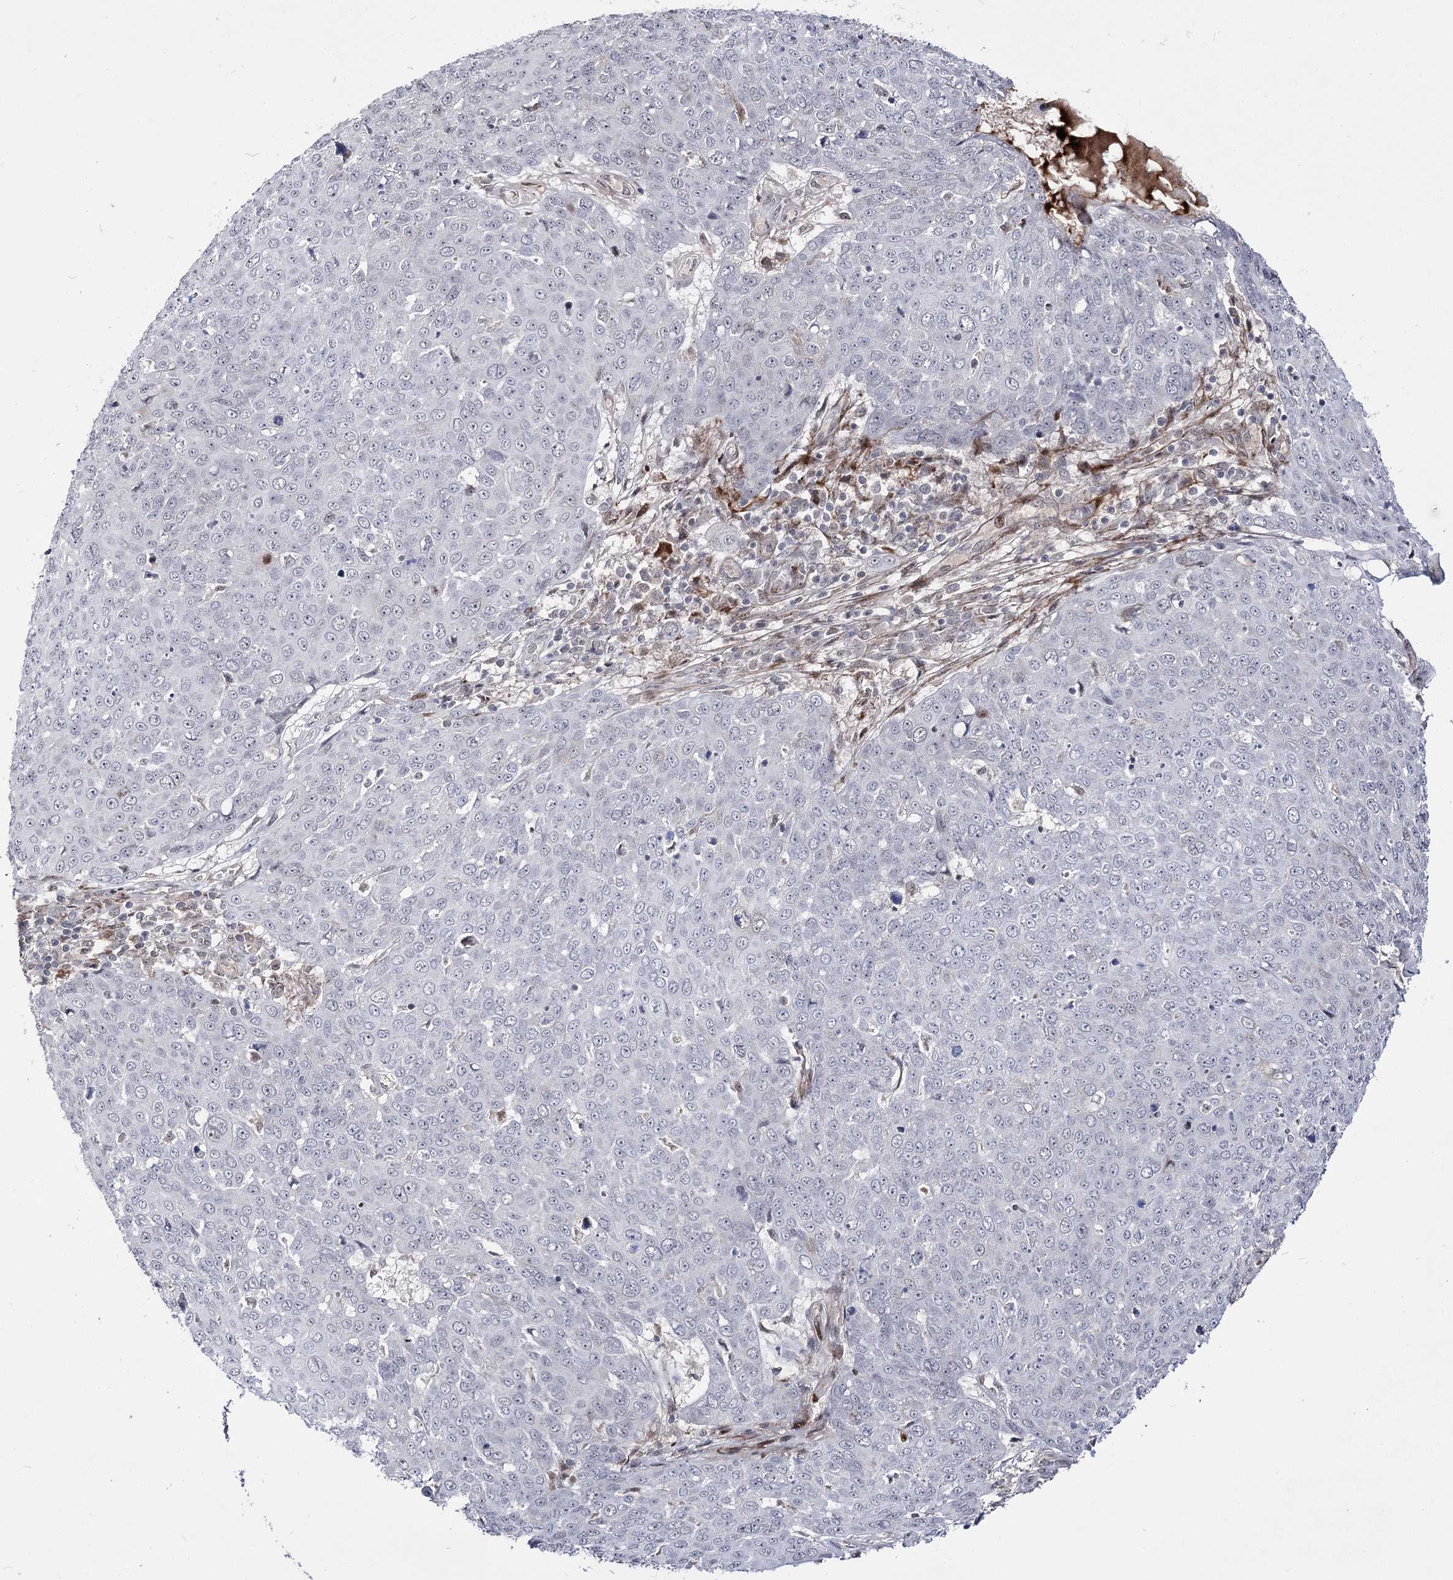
{"staining": {"intensity": "negative", "quantity": "none", "location": "none"}, "tissue": "skin cancer", "cell_type": "Tumor cells", "image_type": "cancer", "snomed": [{"axis": "morphology", "description": "Squamous cell carcinoma, NOS"}, {"axis": "topography", "description": "Skin"}], "caption": "An immunohistochemistry histopathology image of squamous cell carcinoma (skin) is shown. There is no staining in tumor cells of squamous cell carcinoma (skin).", "gene": "STOX1", "patient": {"sex": "male", "age": 71}}